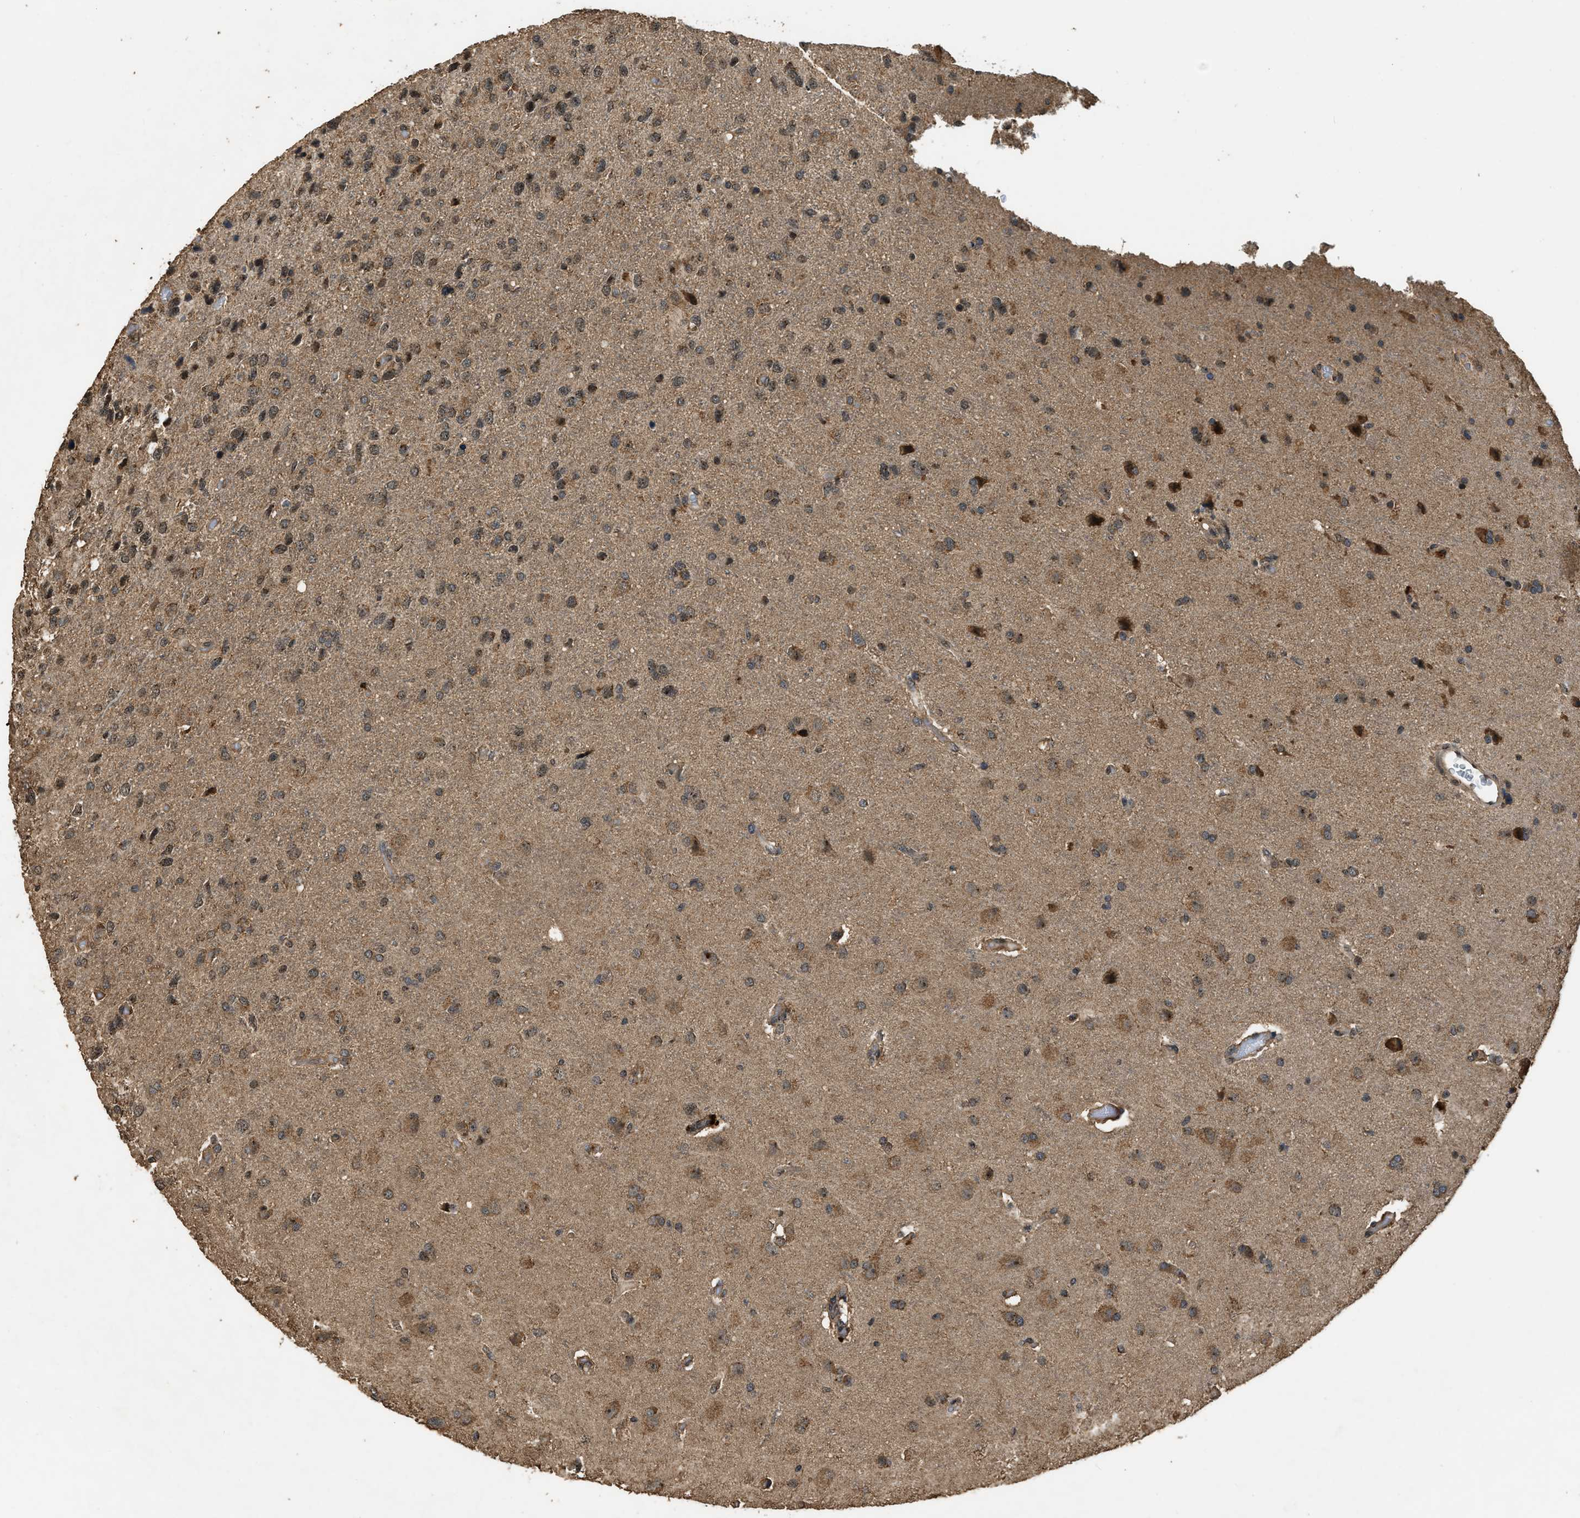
{"staining": {"intensity": "weak", "quantity": ">75%", "location": "cytoplasmic/membranous"}, "tissue": "glioma", "cell_type": "Tumor cells", "image_type": "cancer", "snomed": [{"axis": "morphology", "description": "Glioma, malignant, High grade"}, {"axis": "topography", "description": "Brain"}], "caption": "Tumor cells show low levels of weak cytoplasmic/membranous expression in approximately >75% of cells in human malignant glioma (high-grade).", "gene": "DENND6B", "patient": {"sex": "female", "age": 58}}